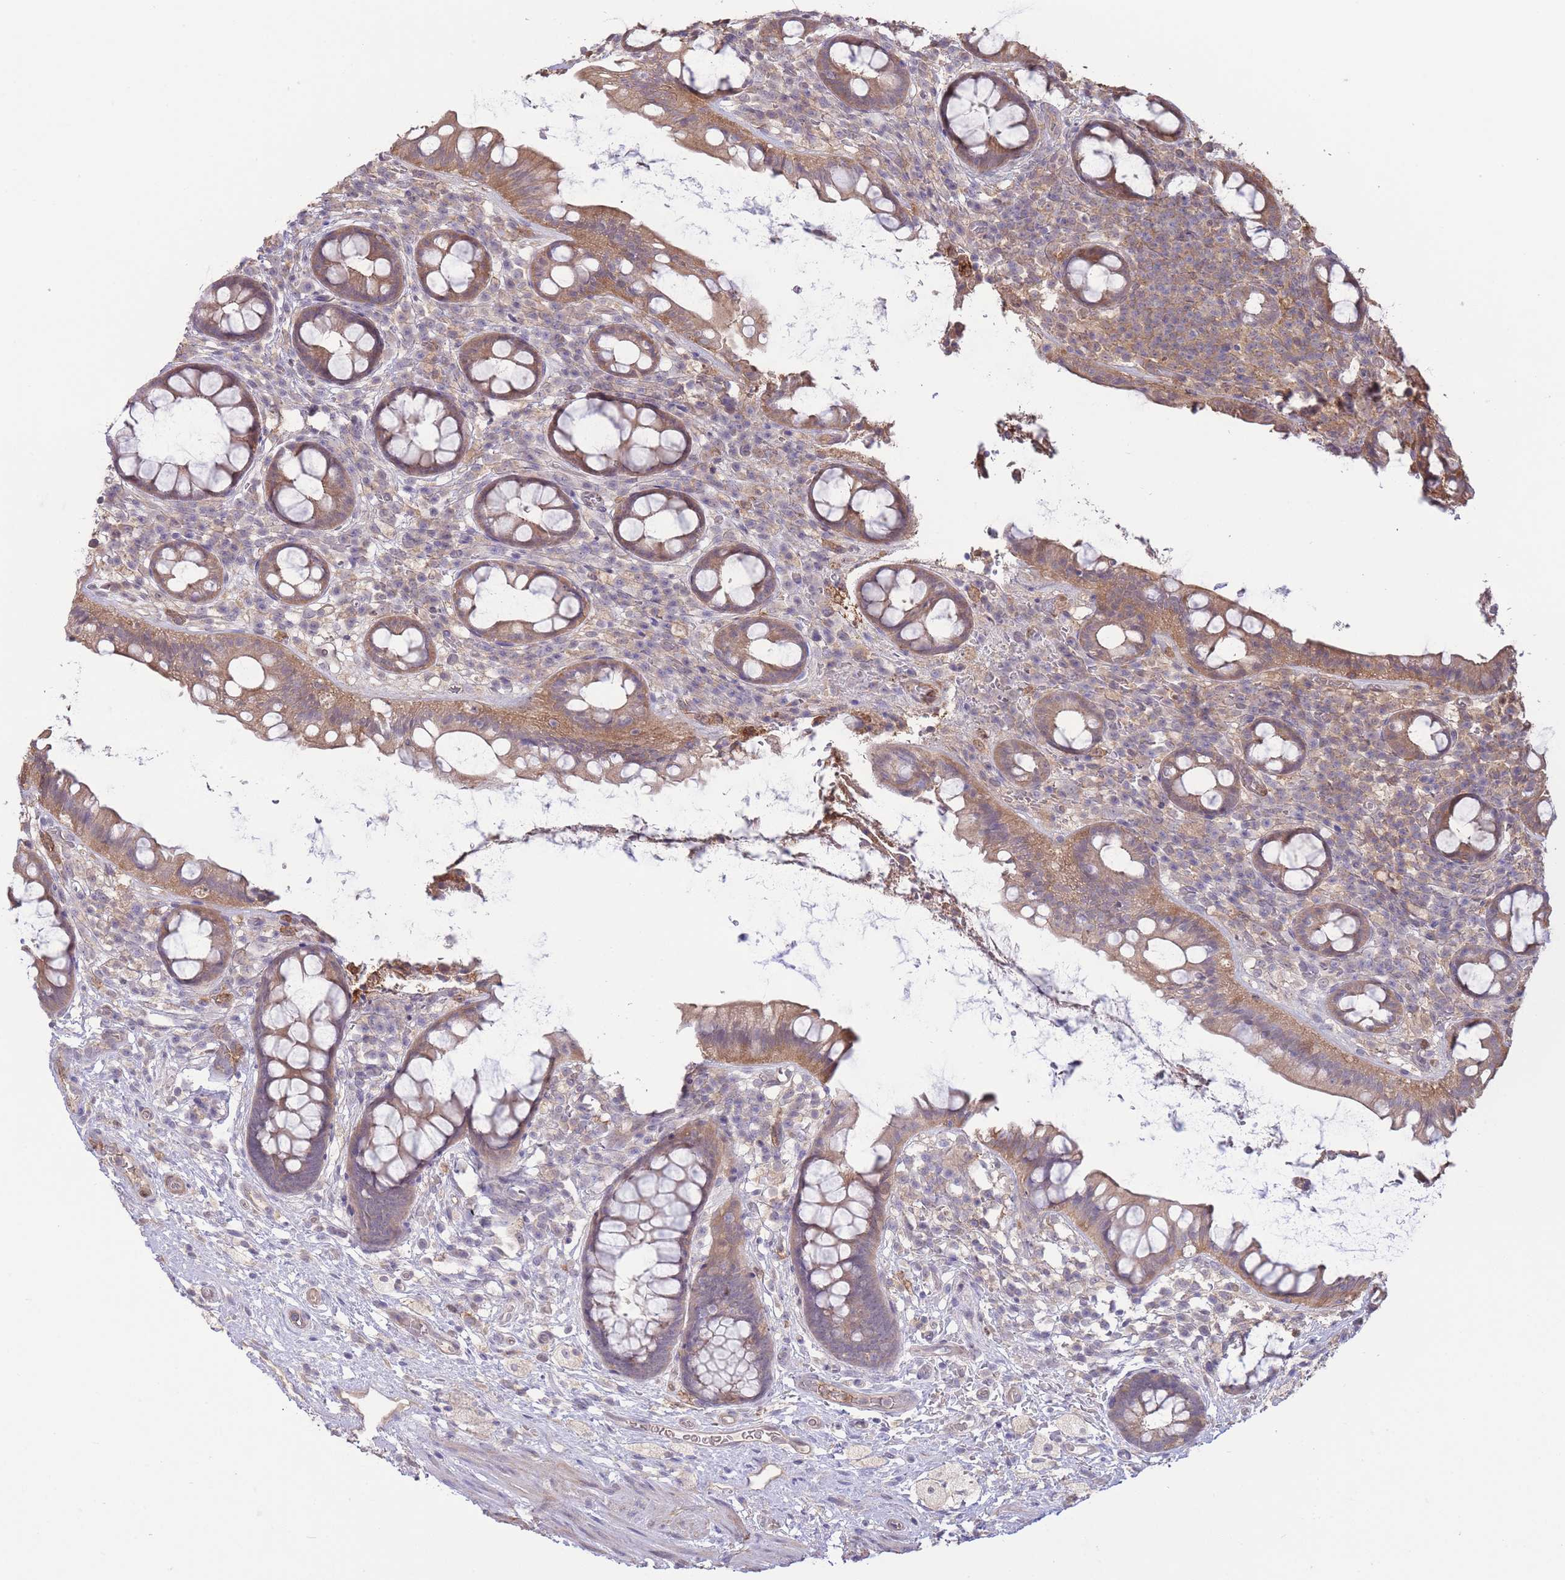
{"staining": {"intensity": "moderate", "quantity": "25%-75%", "location": "cytoplasmic/membranous"}, "tissue": "rectum", "cell_type": "Glandular cells", "image_type": "normal", "snomed": [{"axis": "morphology", "description": "Normal tissue, NOS"}, {"axis": "topography", "description": "Rectum"}, {"axis": "topography", "description": "Peripheral nerve tissue"}], "caption": "The photomicrograph reveals immunohistochemical staining of normal rectum. There is moderate cytoplasmic/membranous staining is identified in approximately 25%-75% of glandular cells.", "gene": "ZNF304", "patient": {"sex": "female", "age": 69}}